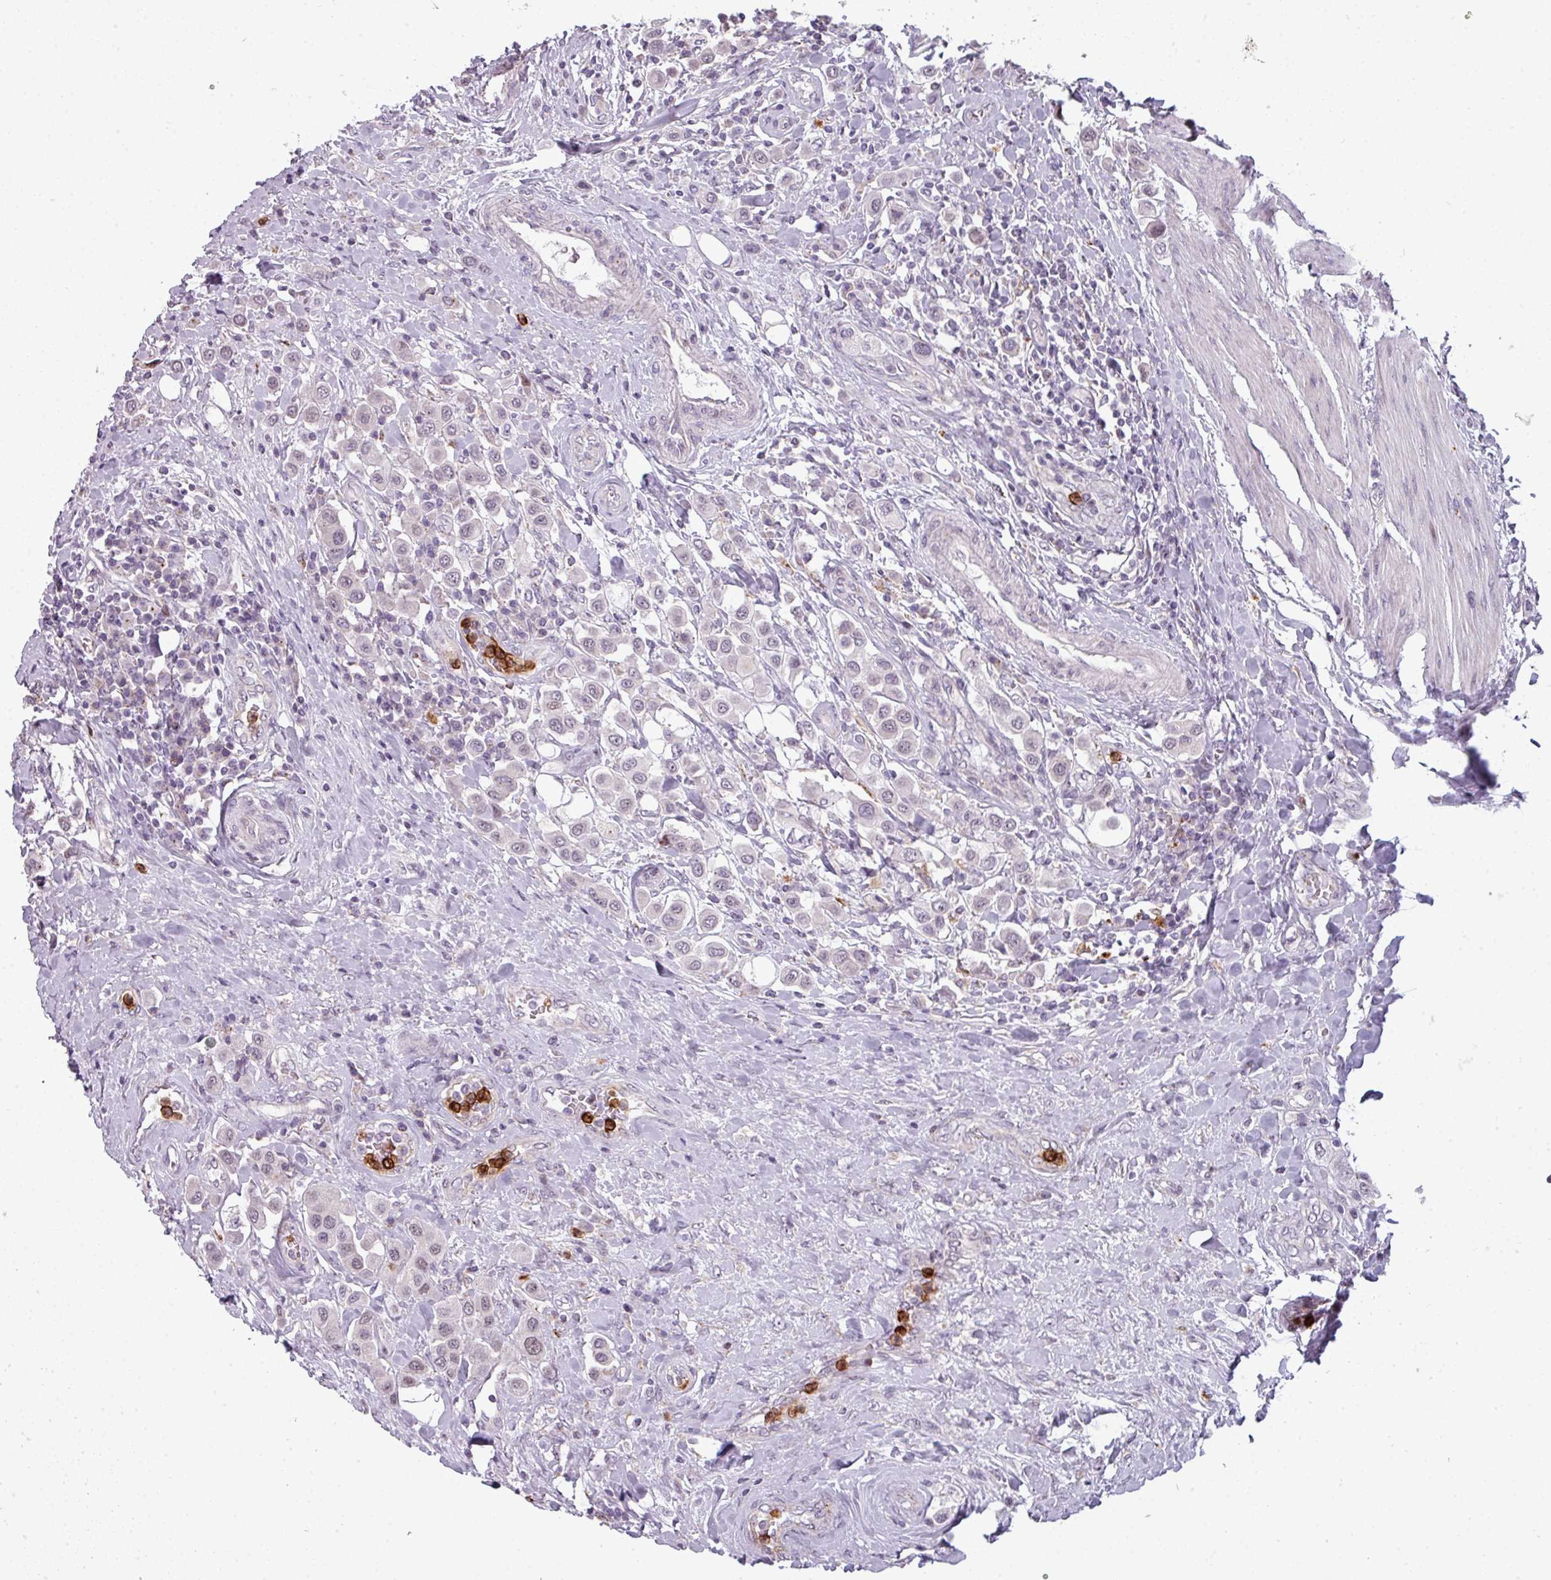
{"staining": {"intensity": "negative", "quantity": "none", "location": "none"}, "tissue": "urothelial cancer", "cell_type": "Tumor cells", "image_type": "cancer", "snomed": [{"axis": "morphology", "description": "Urothelial carcinoma, High grade"}, {"axis": "topography", "description": "Urinary bladder"}], "caption": "Immunohistochemistry (IHC) of high-grade urothelial carcinoma reveals no expression in tumor cells.", "gene": "TMEFF1", "patient": {"sex": "male", "age": 50}}